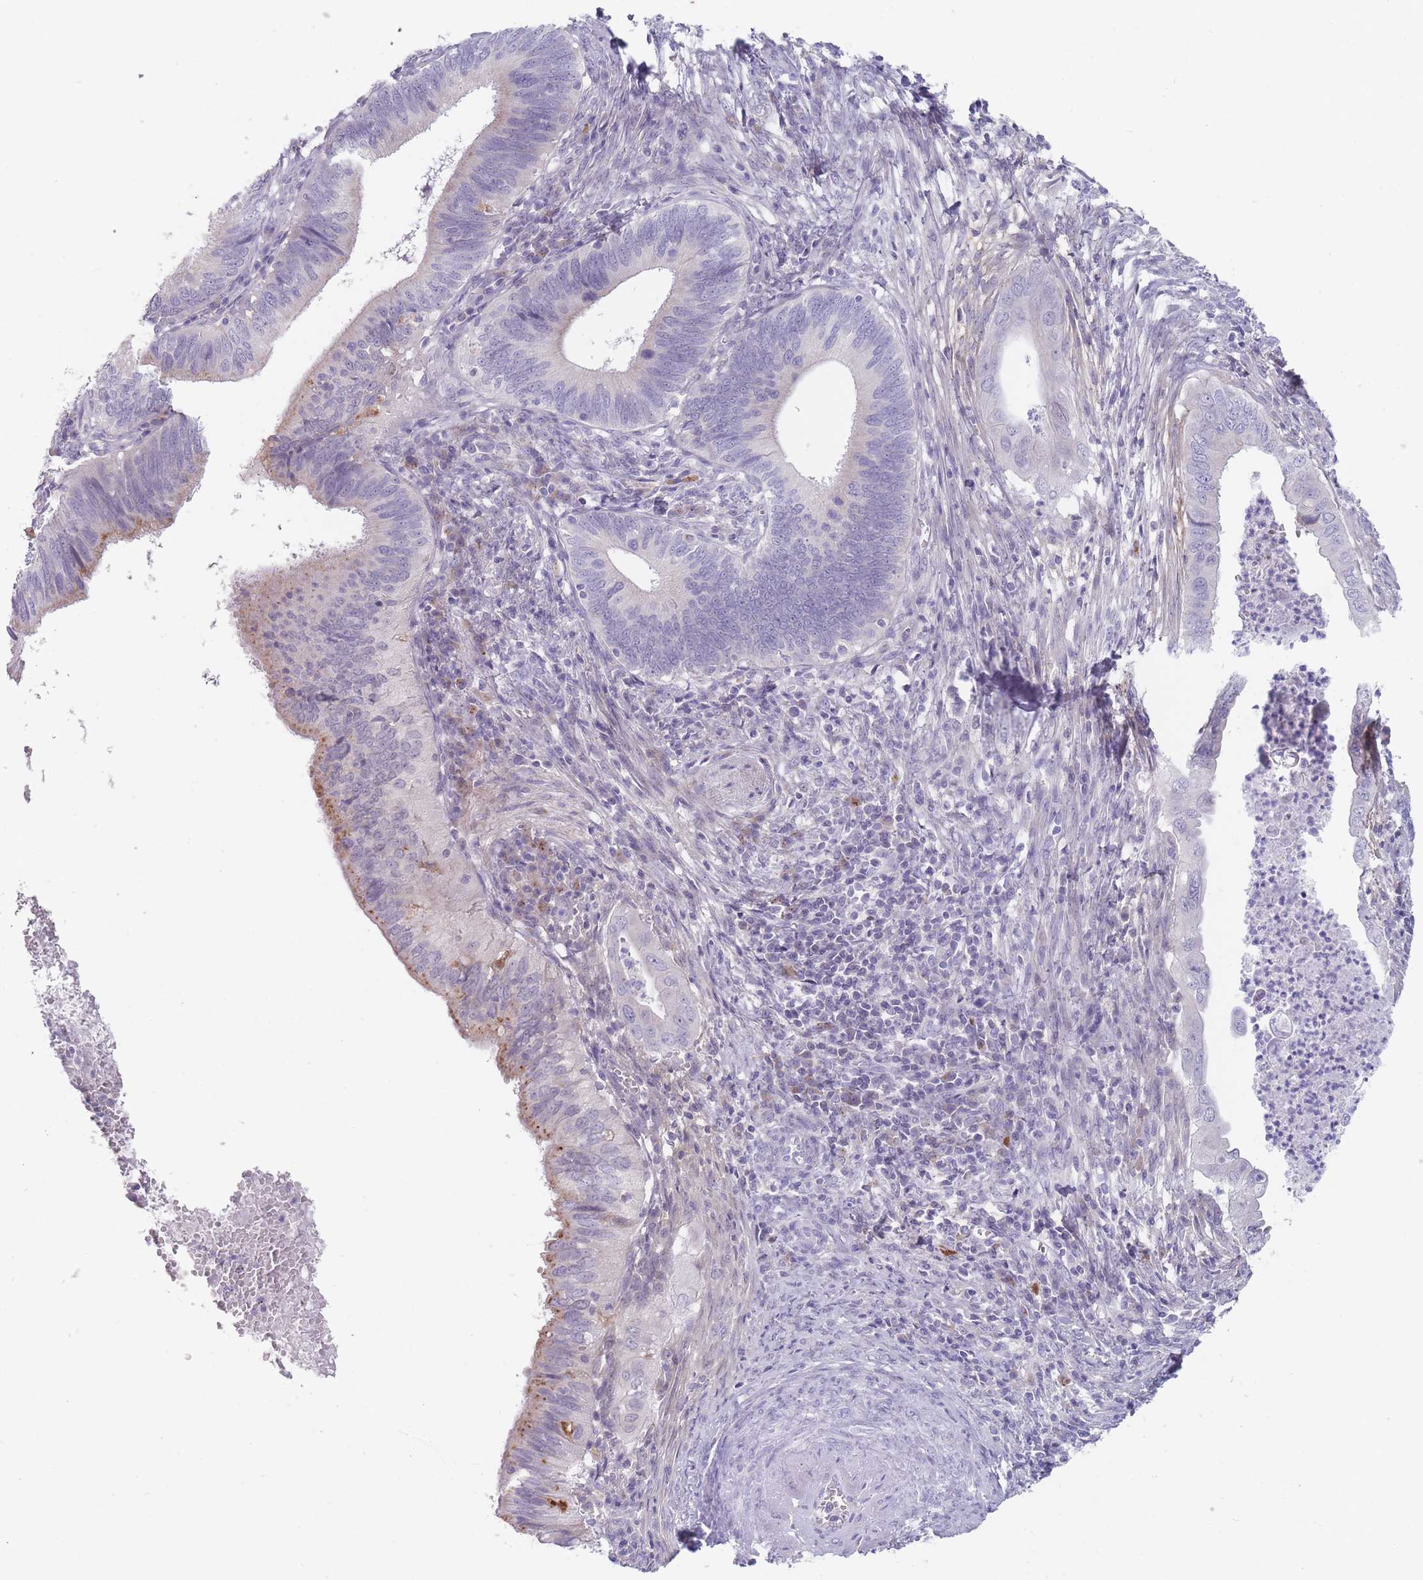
{"staining": {"intensity": "moderate", "quantity": "<25%", "location": "cytoplasmic/membranous"}, "tissue": "cervical cancer", "cell_type": "Tumor cells", "image_type": "cancer", "snomed": [{"axis": "morphology", "description": "Adenocarcinoma, NOS"}, {"axis": "topography", "description": "Cervix"}], "caption": "This image exhibits immunohistochemistry (IHC) staining of human cervical adenocarcinoma, with low moderate cytoplasmic/membranous positivity in approximately <25% of tumor cells.", "gene": "PAIP2B", "patient": {"sex": "female", "age": 42}}